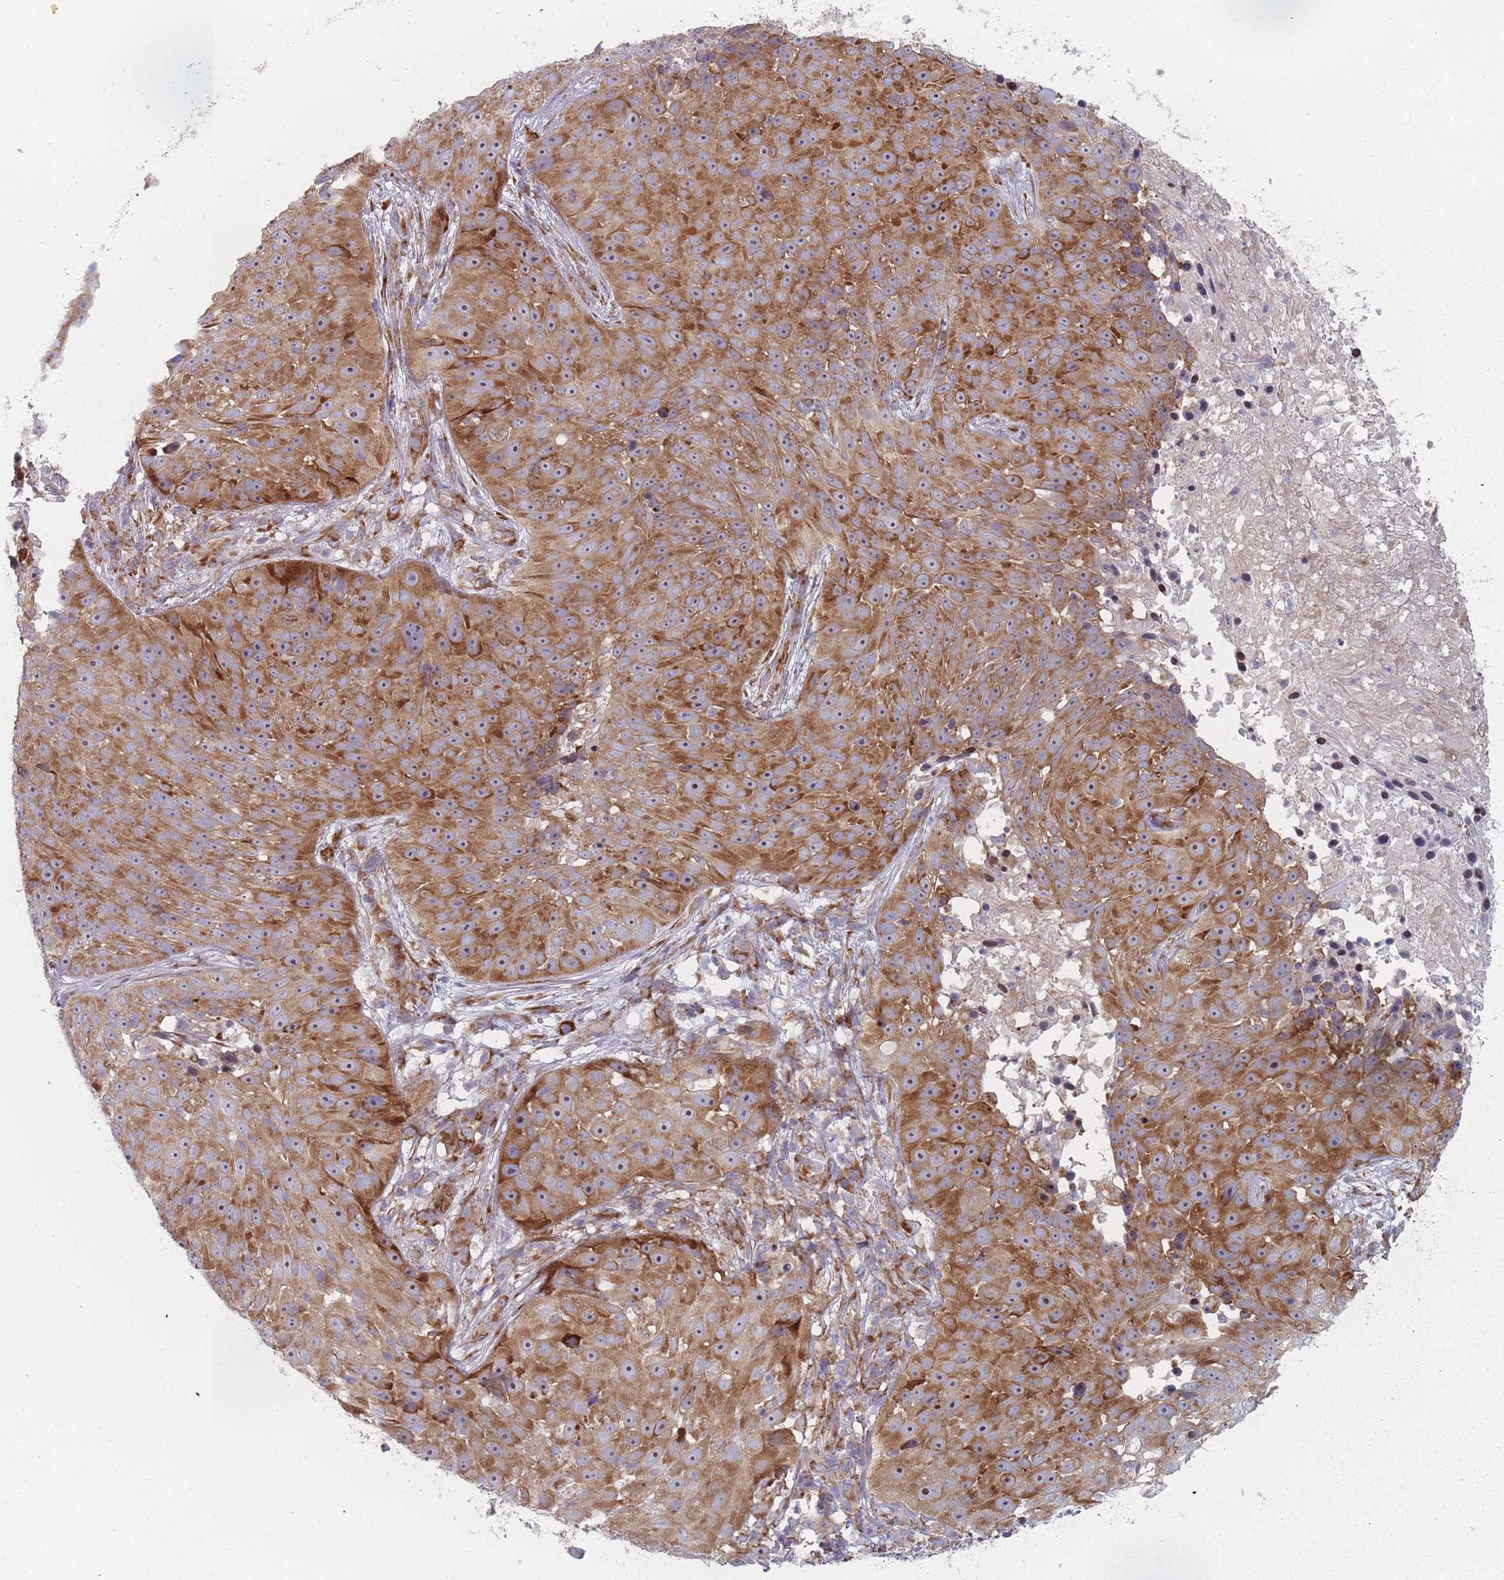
{"staining": {"intensity": "moderate", "quantity": ">75%", "location": "cytoplasmic/membranous,nuclear"}, "tissue": "skin cancer", "cell_type": "Tumor cells", "image_type": "cancer", "snomed": [{"axis": "morphology", "description": "Squamous cell carcinoma, NOS"}, {"axis": "topography", "description": "Skin"}], "caption": "Tumor cells display medium levels of moderate cytoplasmic/membranous and nuclear positivity in approximately >75% of cells in human squamous cell carcinoma (skin). (DAB (3,3'-diaminobenzidine) IHC, brown staining for protein, blue staining for nuclei).", "gene": "CACNG5", "patient": {"sex": "female", "age": 87}}